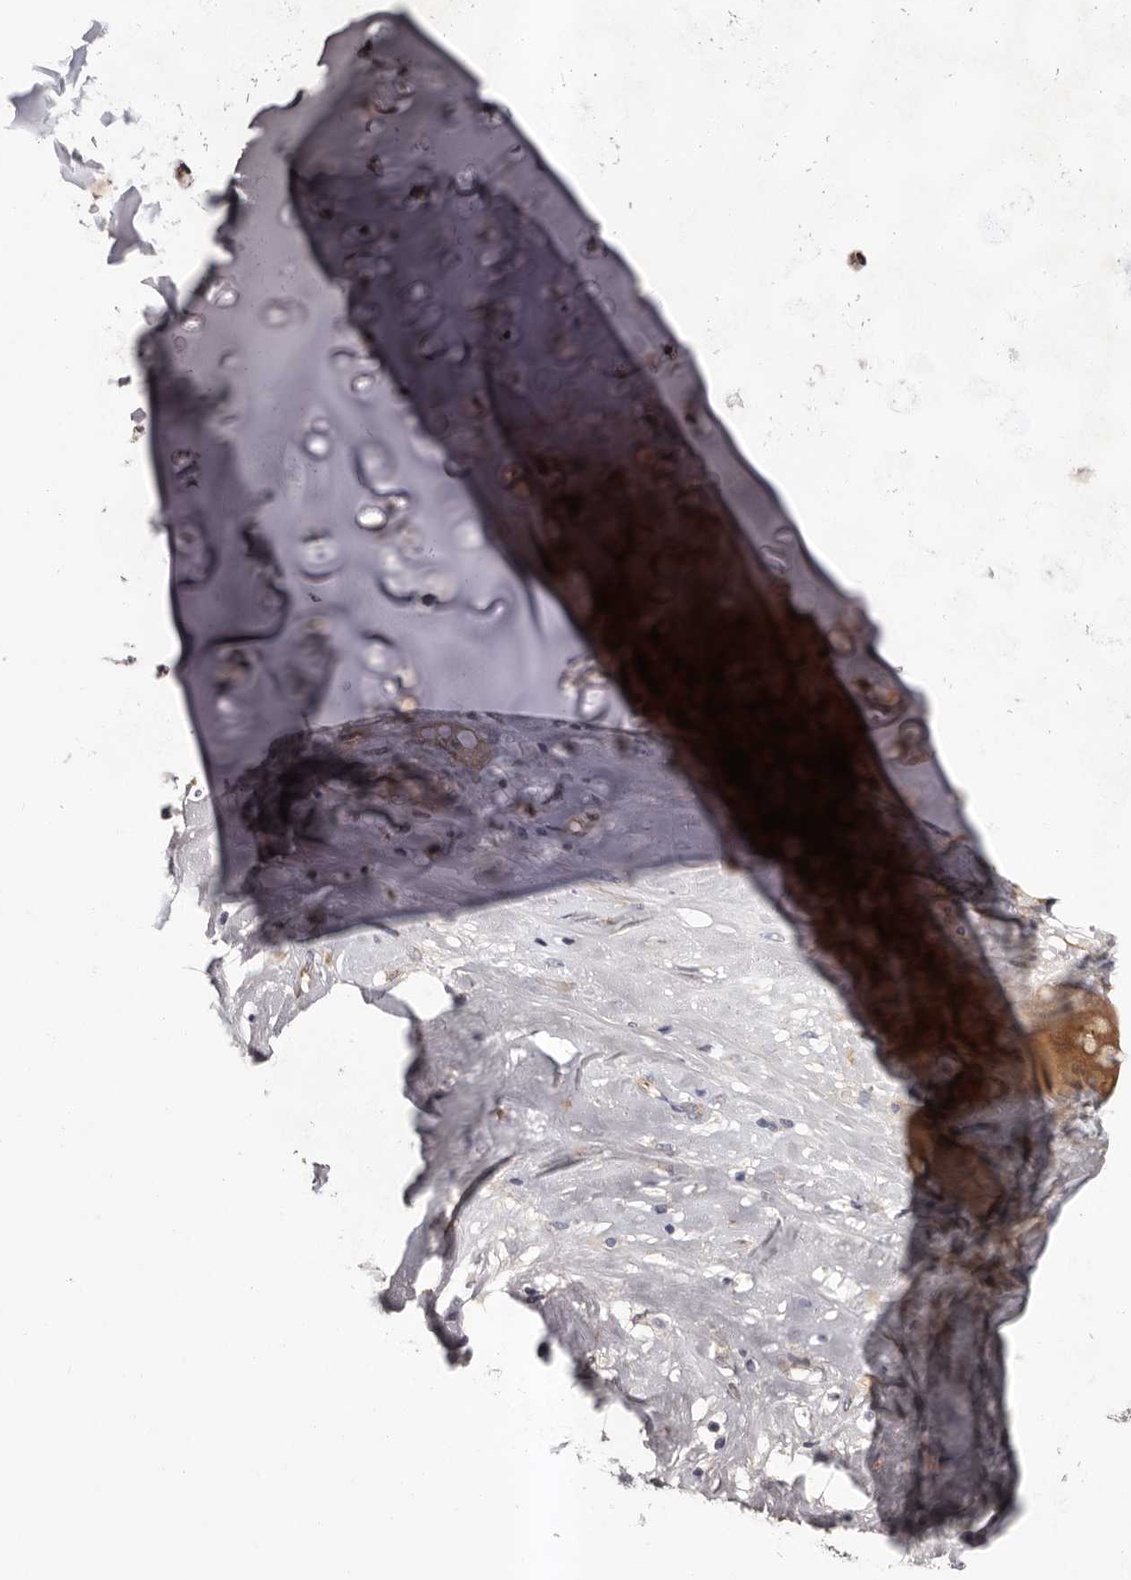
{"staining": {"intensity": "negative", "quantity": "none", "location": "none"}, "tissue": "adipose tissue", "cell_type": "Adipocytes", "image_type": "normal", "snomed": [{"axis": "morphology", "description": "Normal tissue, NOS"}, {"axis": "morphology", "description": "Basal cell carcinoma"}, {"axis": "topography", "description": "Cartilage tissue"}, {"axis": "topography", "description": "Nasopharynx"}, {"axis": "topography", "description": "Oral tissue"}], "caption": "Adipose tissue was stained to show a protein in brown. There is no significant positivity in adipocytes. (Stains: DAB (3,3'-diaminobenzidine) immunohistochemistry with hematoxylin counter stain, Microscopy: brightfield microscopy at high magnification).", "gene": "PRKD1", "patient": {"sex": "female", "age": 77}}